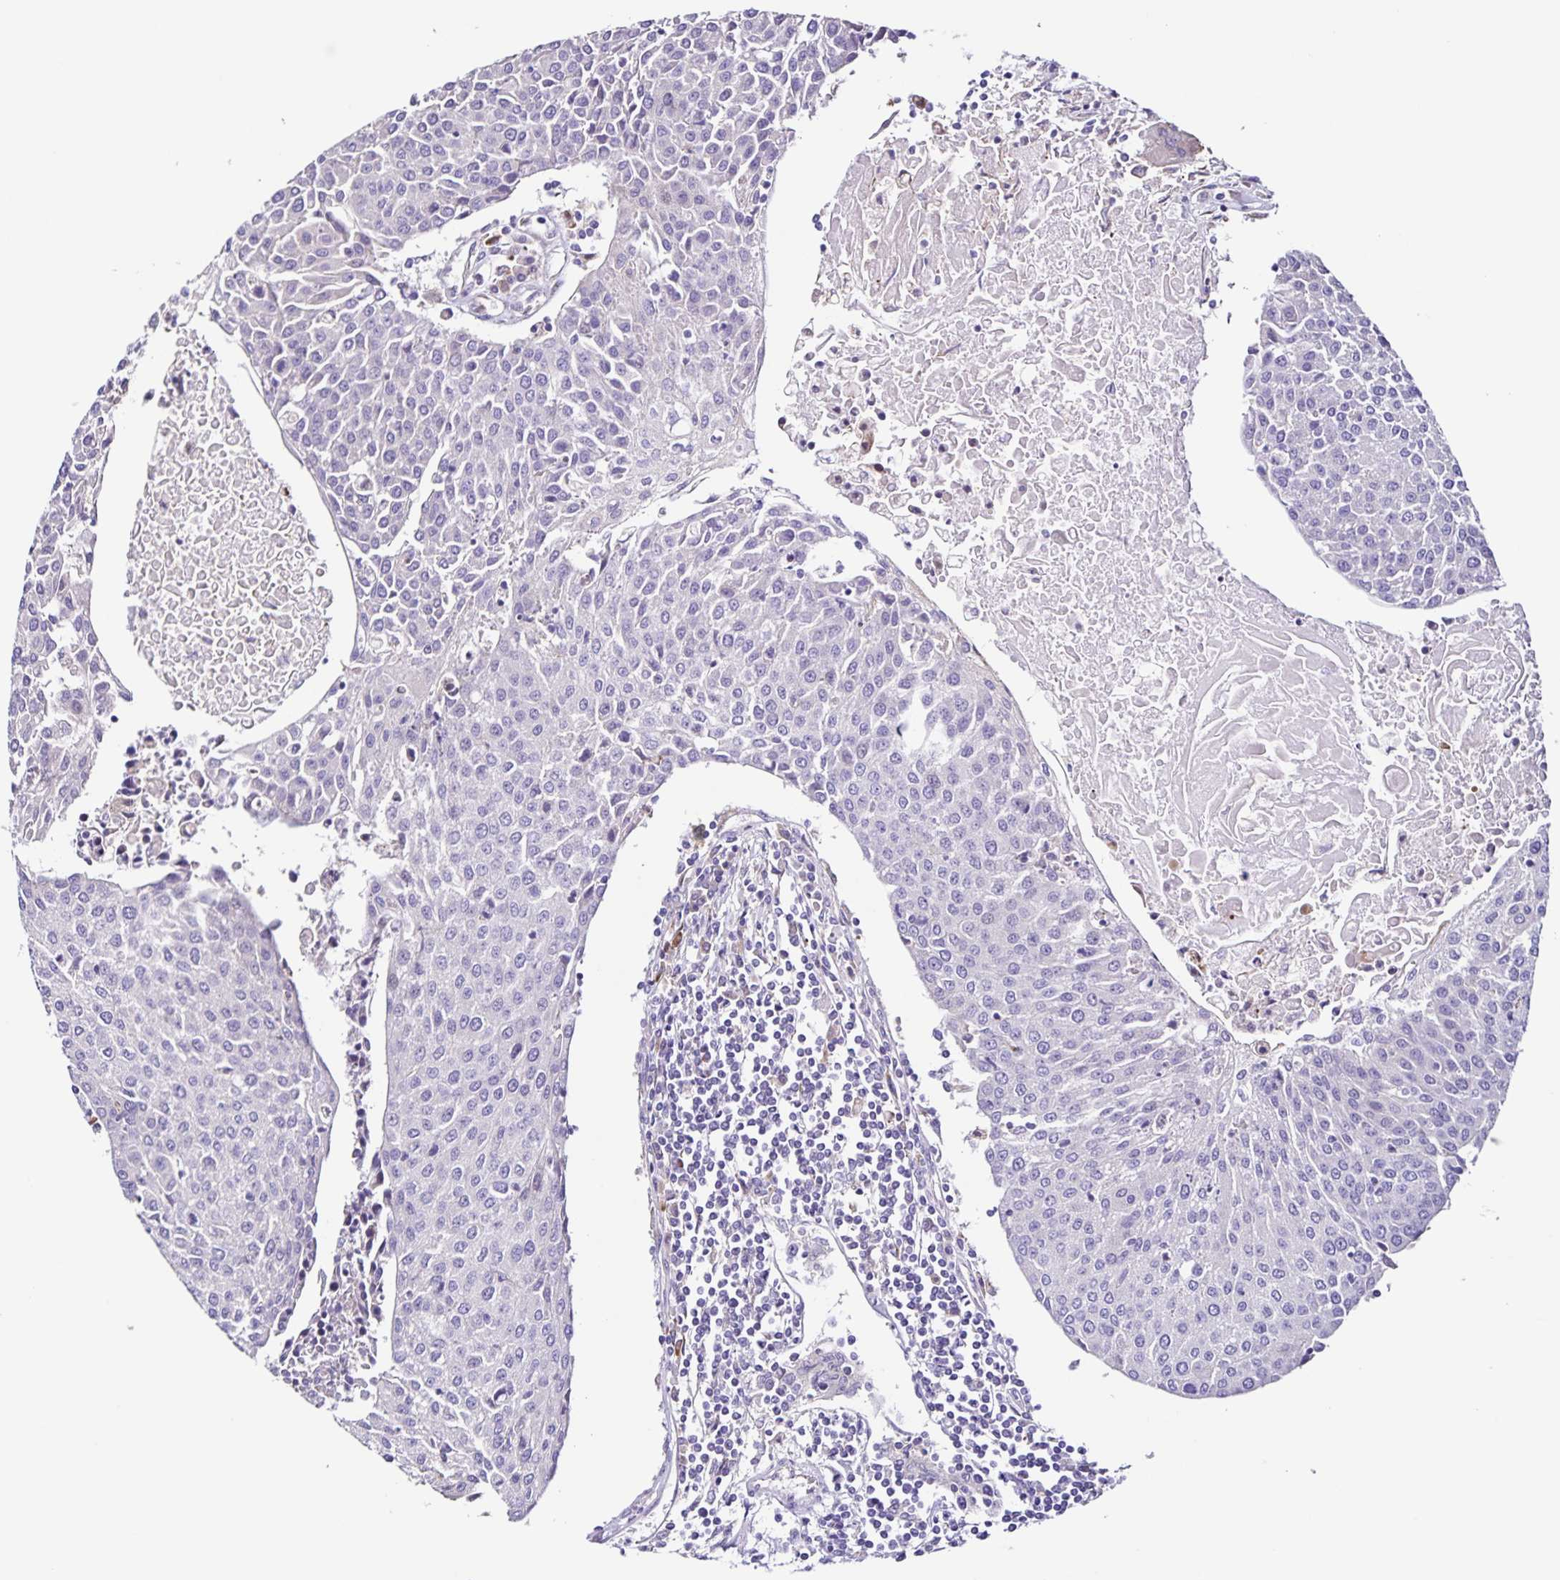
{"staining": {"intensity": "negative", "quantity": "none", "location": "none"}, "tissue": "urothelial cancer", "cell_type": "Tumor cells", "image_type": "cancer", "snomed": [{"axis": "morphology", "description": "Urothelial carcinoma, High grade"}, {"axis": "topography", "description": "Urinary bladder"}], "caption": "Histopathology image shows no significant protein staining in tumor cells of urothelial cancer. (Brightfield microscopy of DAB IHC at high magnification).", "gene": "RNFT2", "patient": {"sex": "female", "age": 85}}